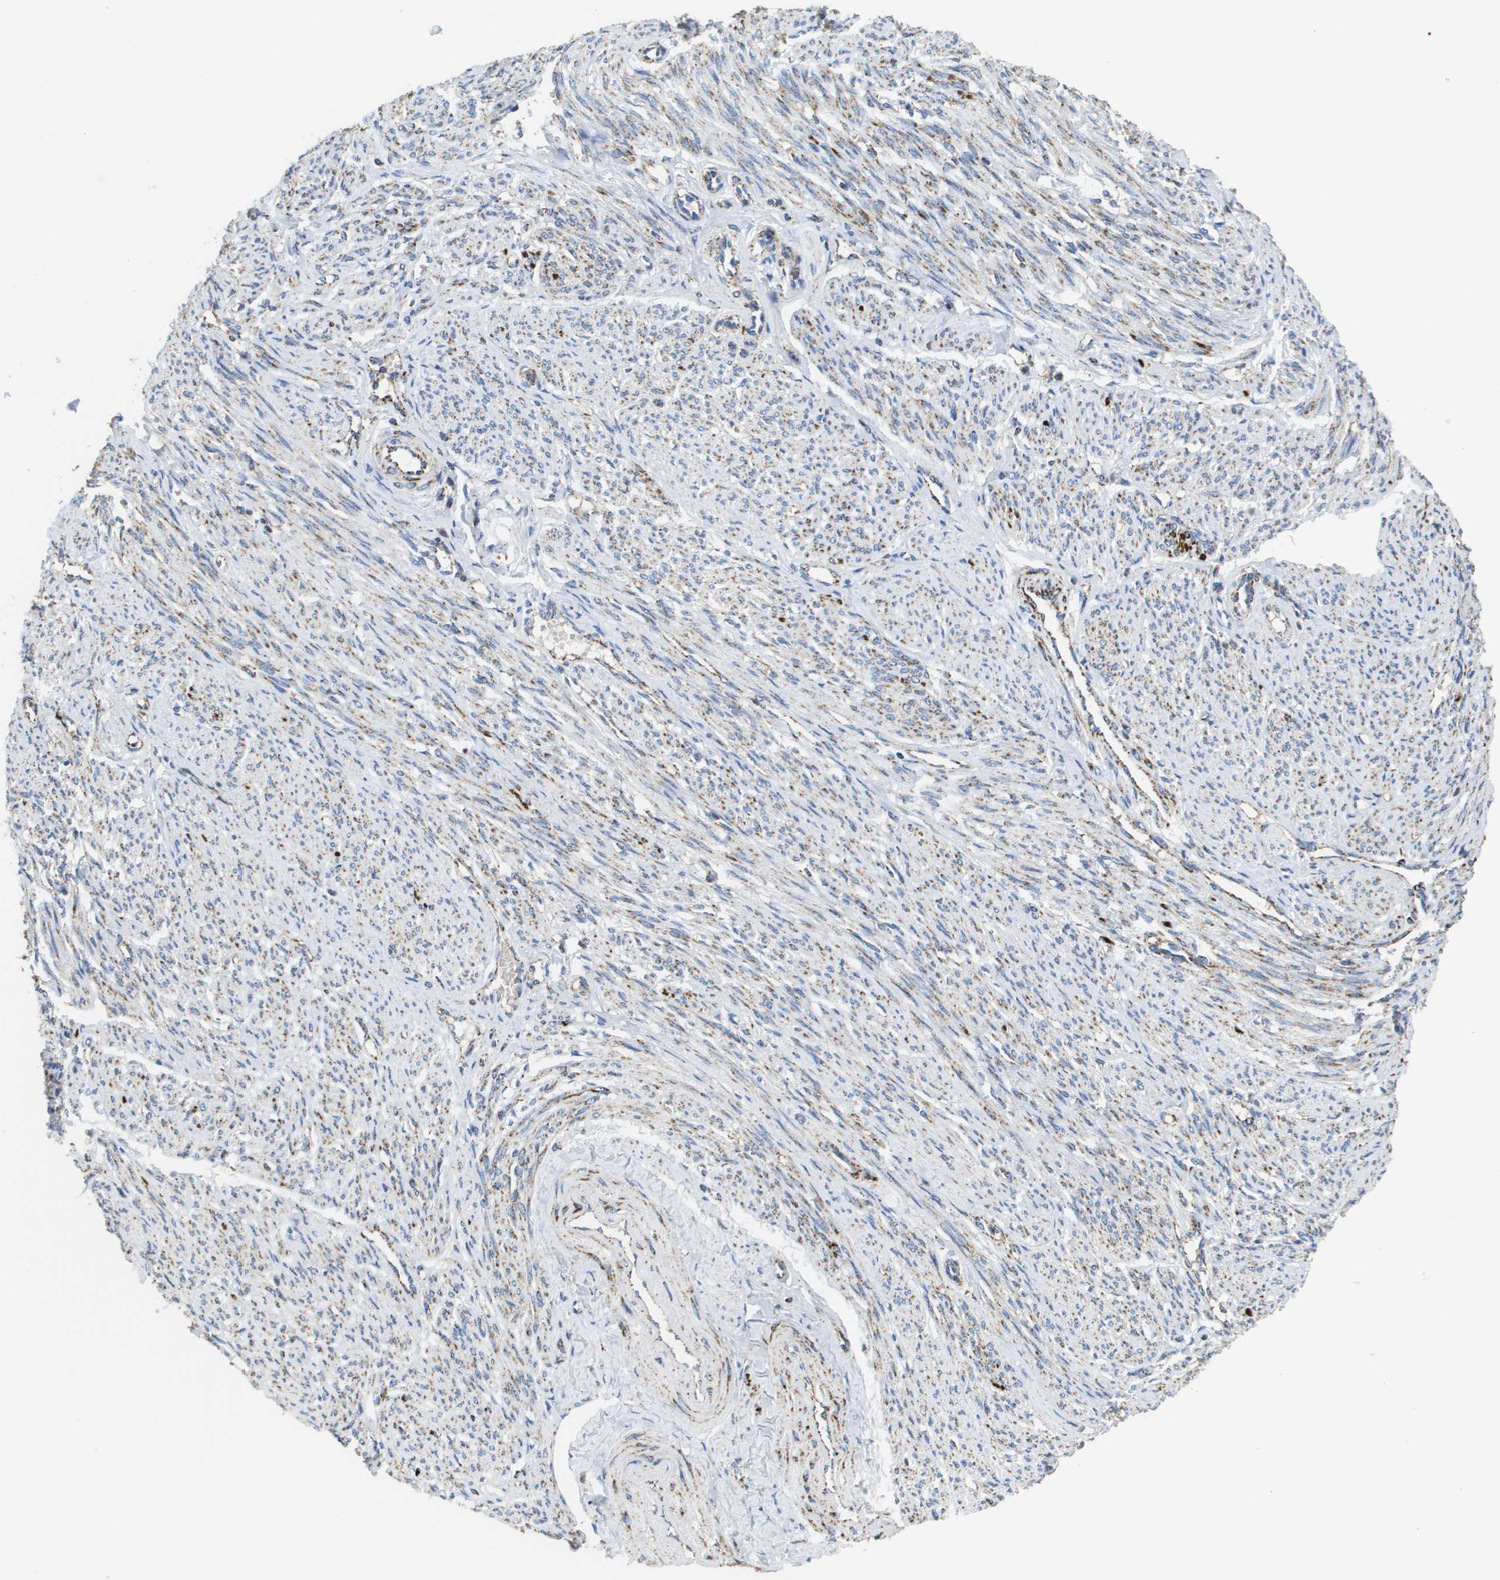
{"staining": {"intensity": "strong", "quantity": "<25%", "location": "cytoplasmic/membranous"}, "tissue": "smooth muscle", "cell_type": "Smooth muscle cells", "image_type": "normal", "snomed": [{"axis": "morphology", "description": "Normal tissue, NOS"}, {"axis": "topography", "description": "Smooth muscle"}], "caption": "Protein staining of normal smooth muscle exhibits strong cytoplasmic/membranous positivity in approximately <25% of smooth muscle cells.", "gene": "ATP5F1B", "patient": {"sex": "female", "age": 65}}